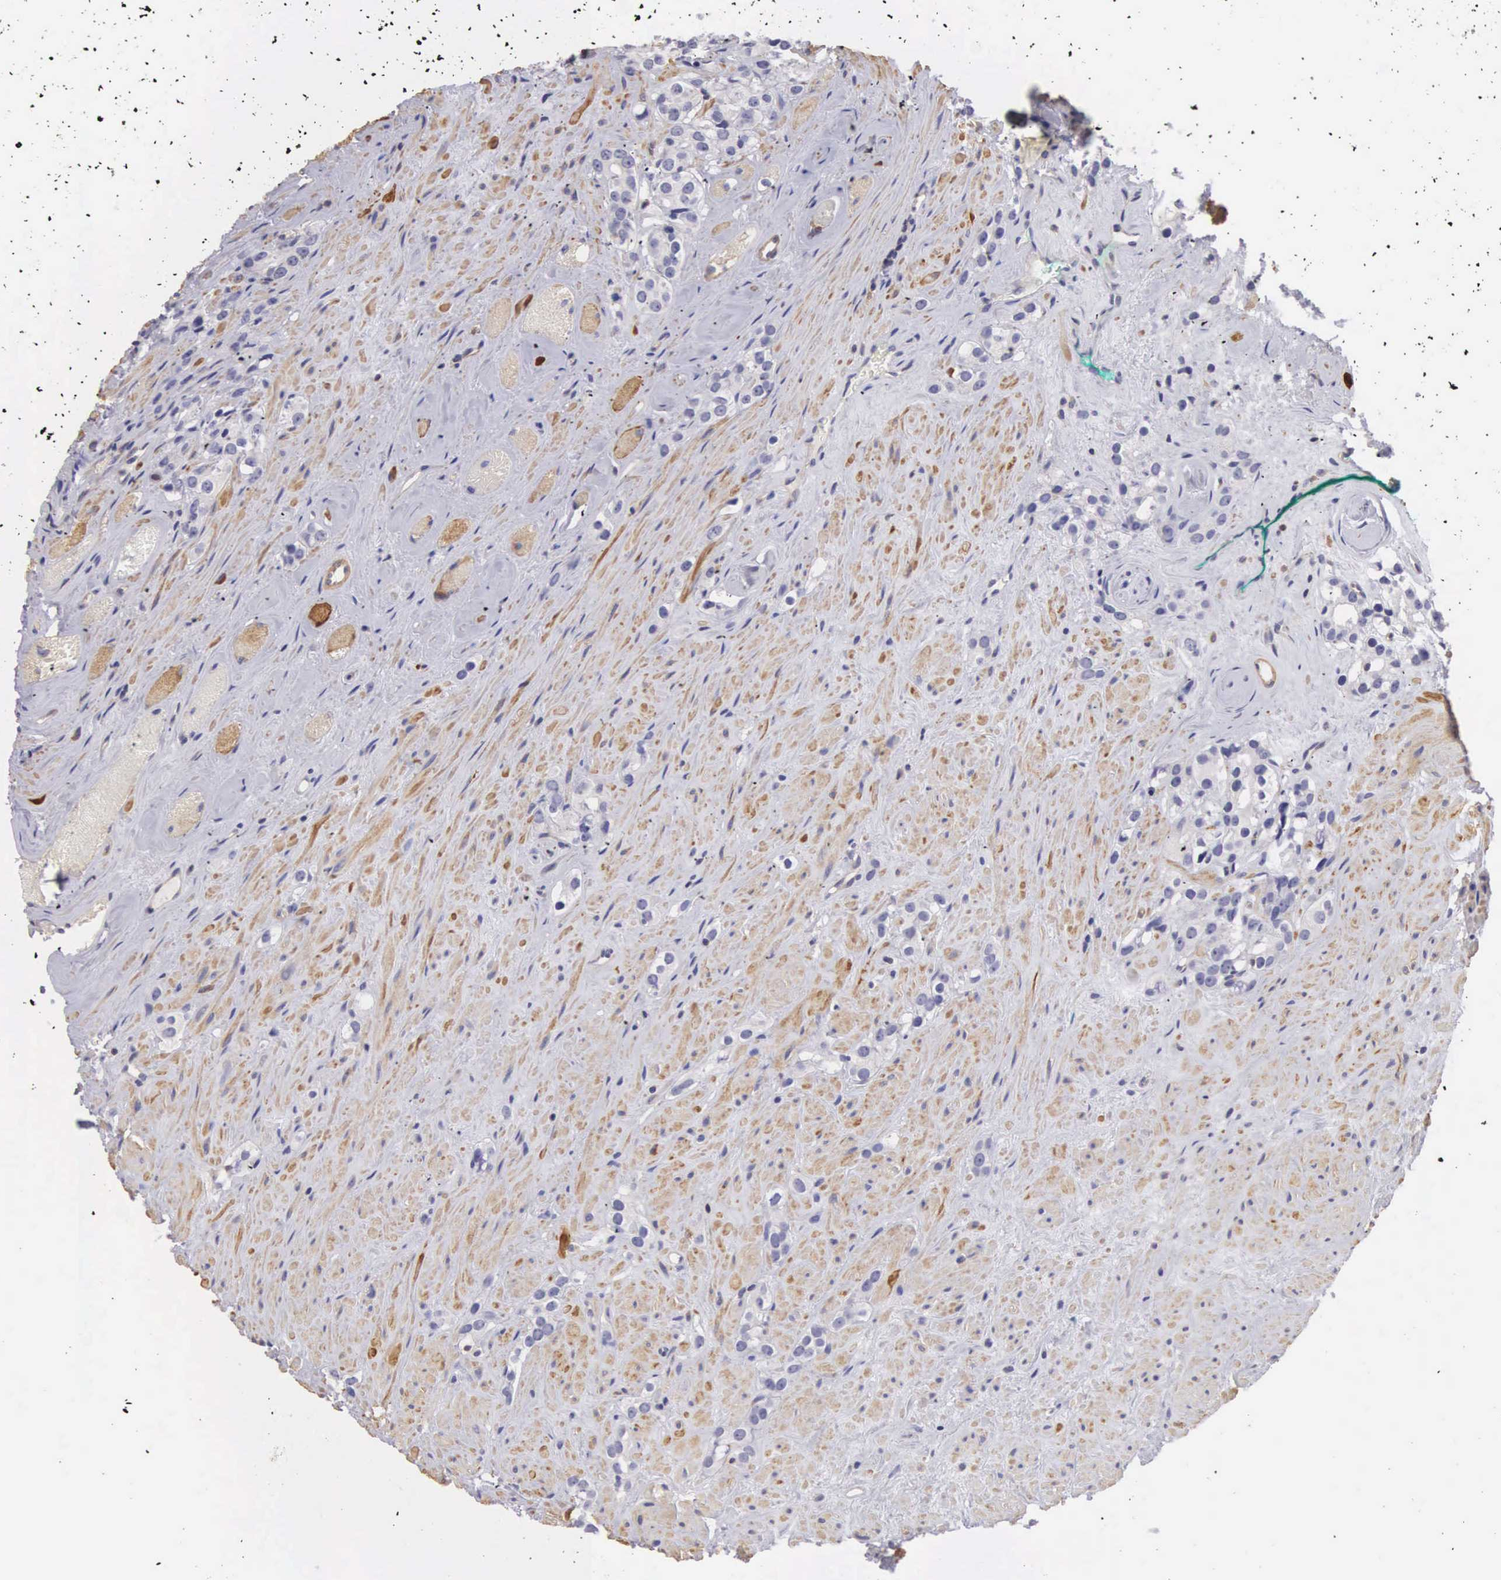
{"staining": {"intensity": "negative", "quantity": "none", "location": "none"}, "tissue": "prostate cancer", "cell_type": "Tumor cells", "image_type": "cancer", "snomed": [{"axis": "morphology", "description": "Adenocarcinoma, Medium grade"}, {"axis": "topography", "description": "Prostate"}], "caption": "This photomicrograph is of prostate cancer stained with immunohistochemistry to label a protein in brown with the nuclei are counter-stained blue. There is no expression in tumor cells.", "gene": "OSBPL3", "patient": {"sex": "male", "age": 73}}